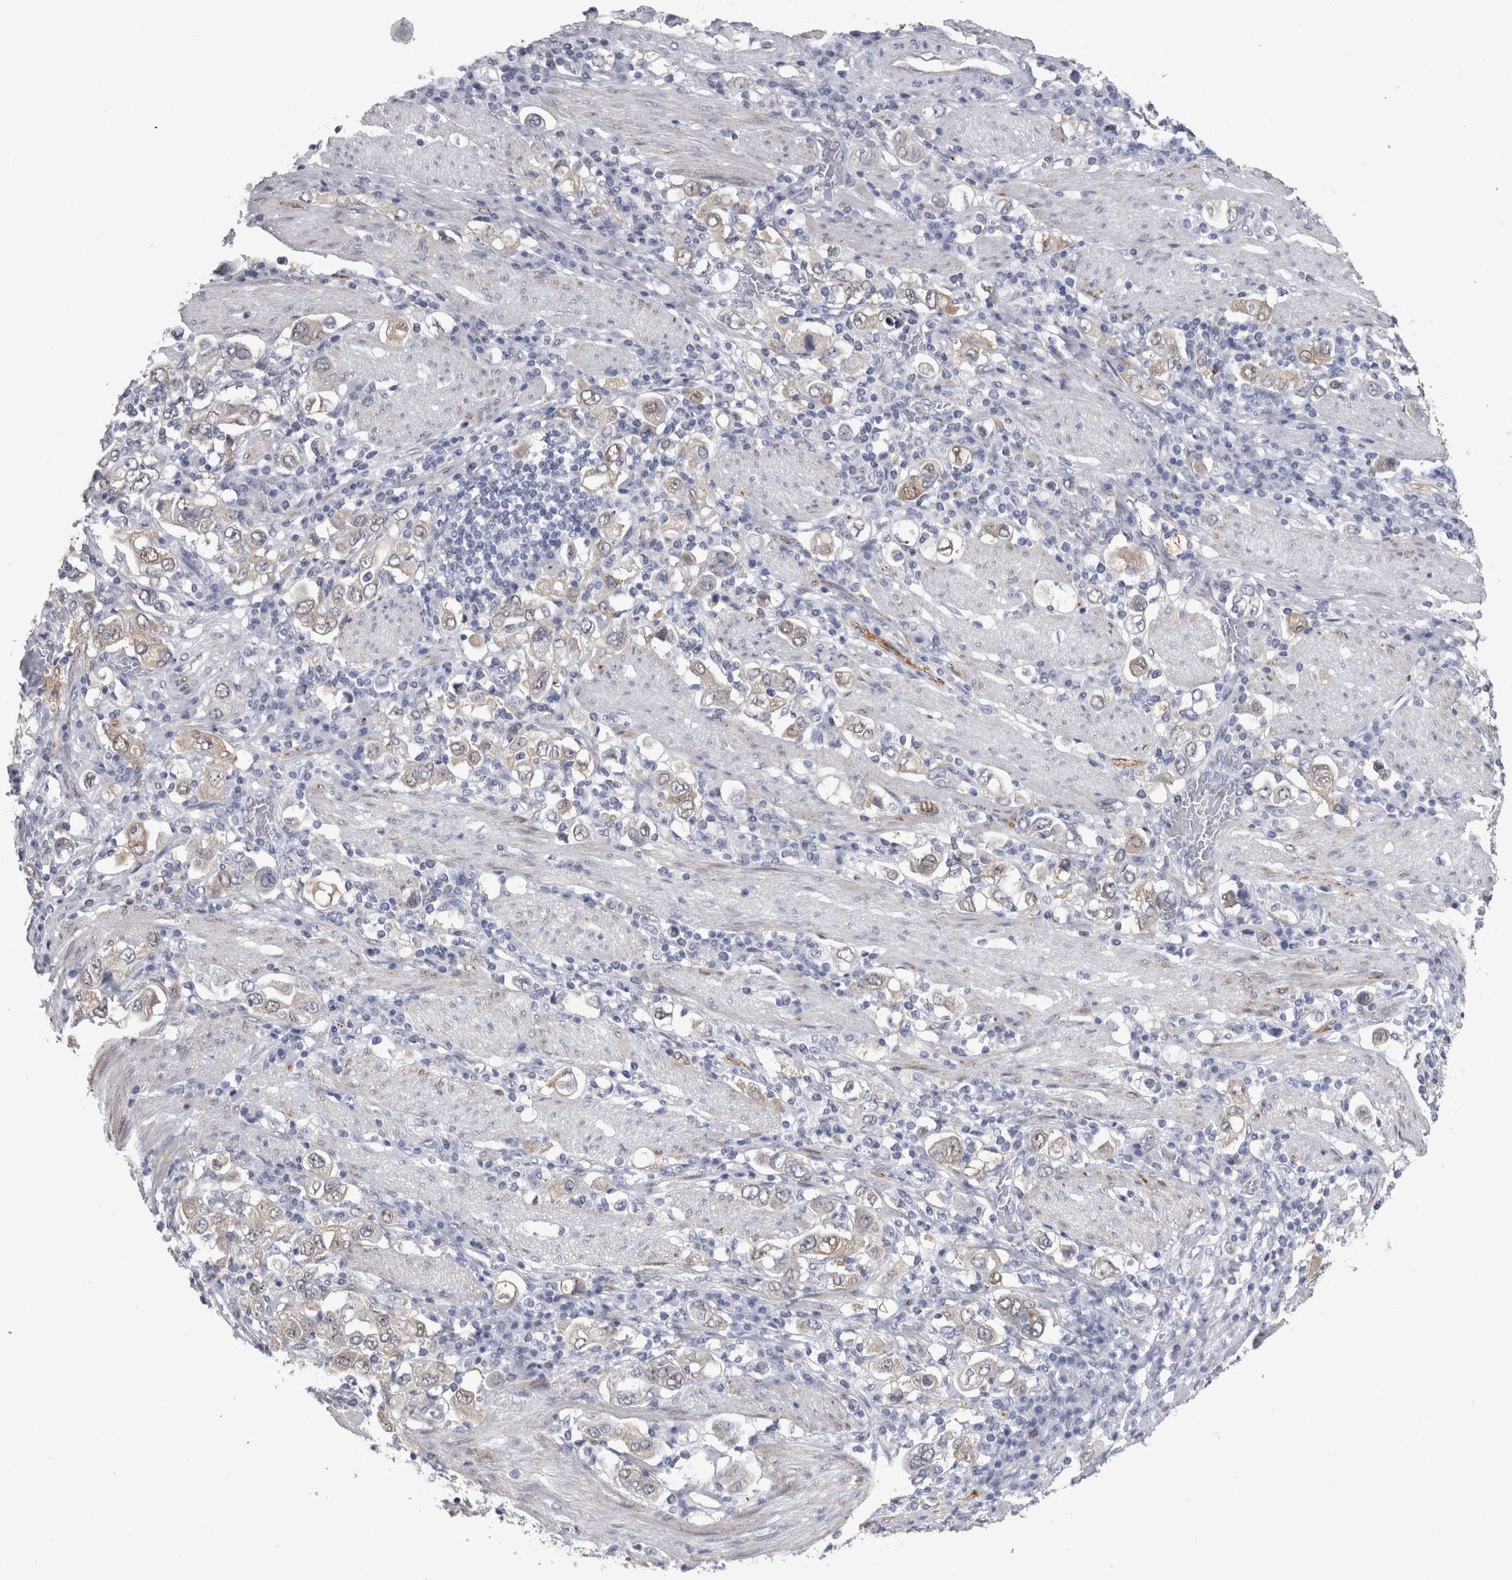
{"staining": {"intensity": "negative", "quantity": "none", "location": "none"}, "tissue": "stomach cancer", "cell_type": "Tumor cells", "image_type": "cancer", "snomed": [{"axis": "morphology", "description": "Adenocarcinoma, NOS"}, {"axis": "topography", "description": "Stomach, upper"}], "caption": "DAB immunohistochemical staining of stomach adenocarcinoma demonstrates no significant expression in tumor cells. The staining was performed using DAB (3,3'-diaminobenzidine) to visualize the protein expression in brown, while the nuclei were stained in blue with hematoxylin (Magnification: 20x).", "gene": "ACOT7", "patient": {"sex": "male", "age": 62}}